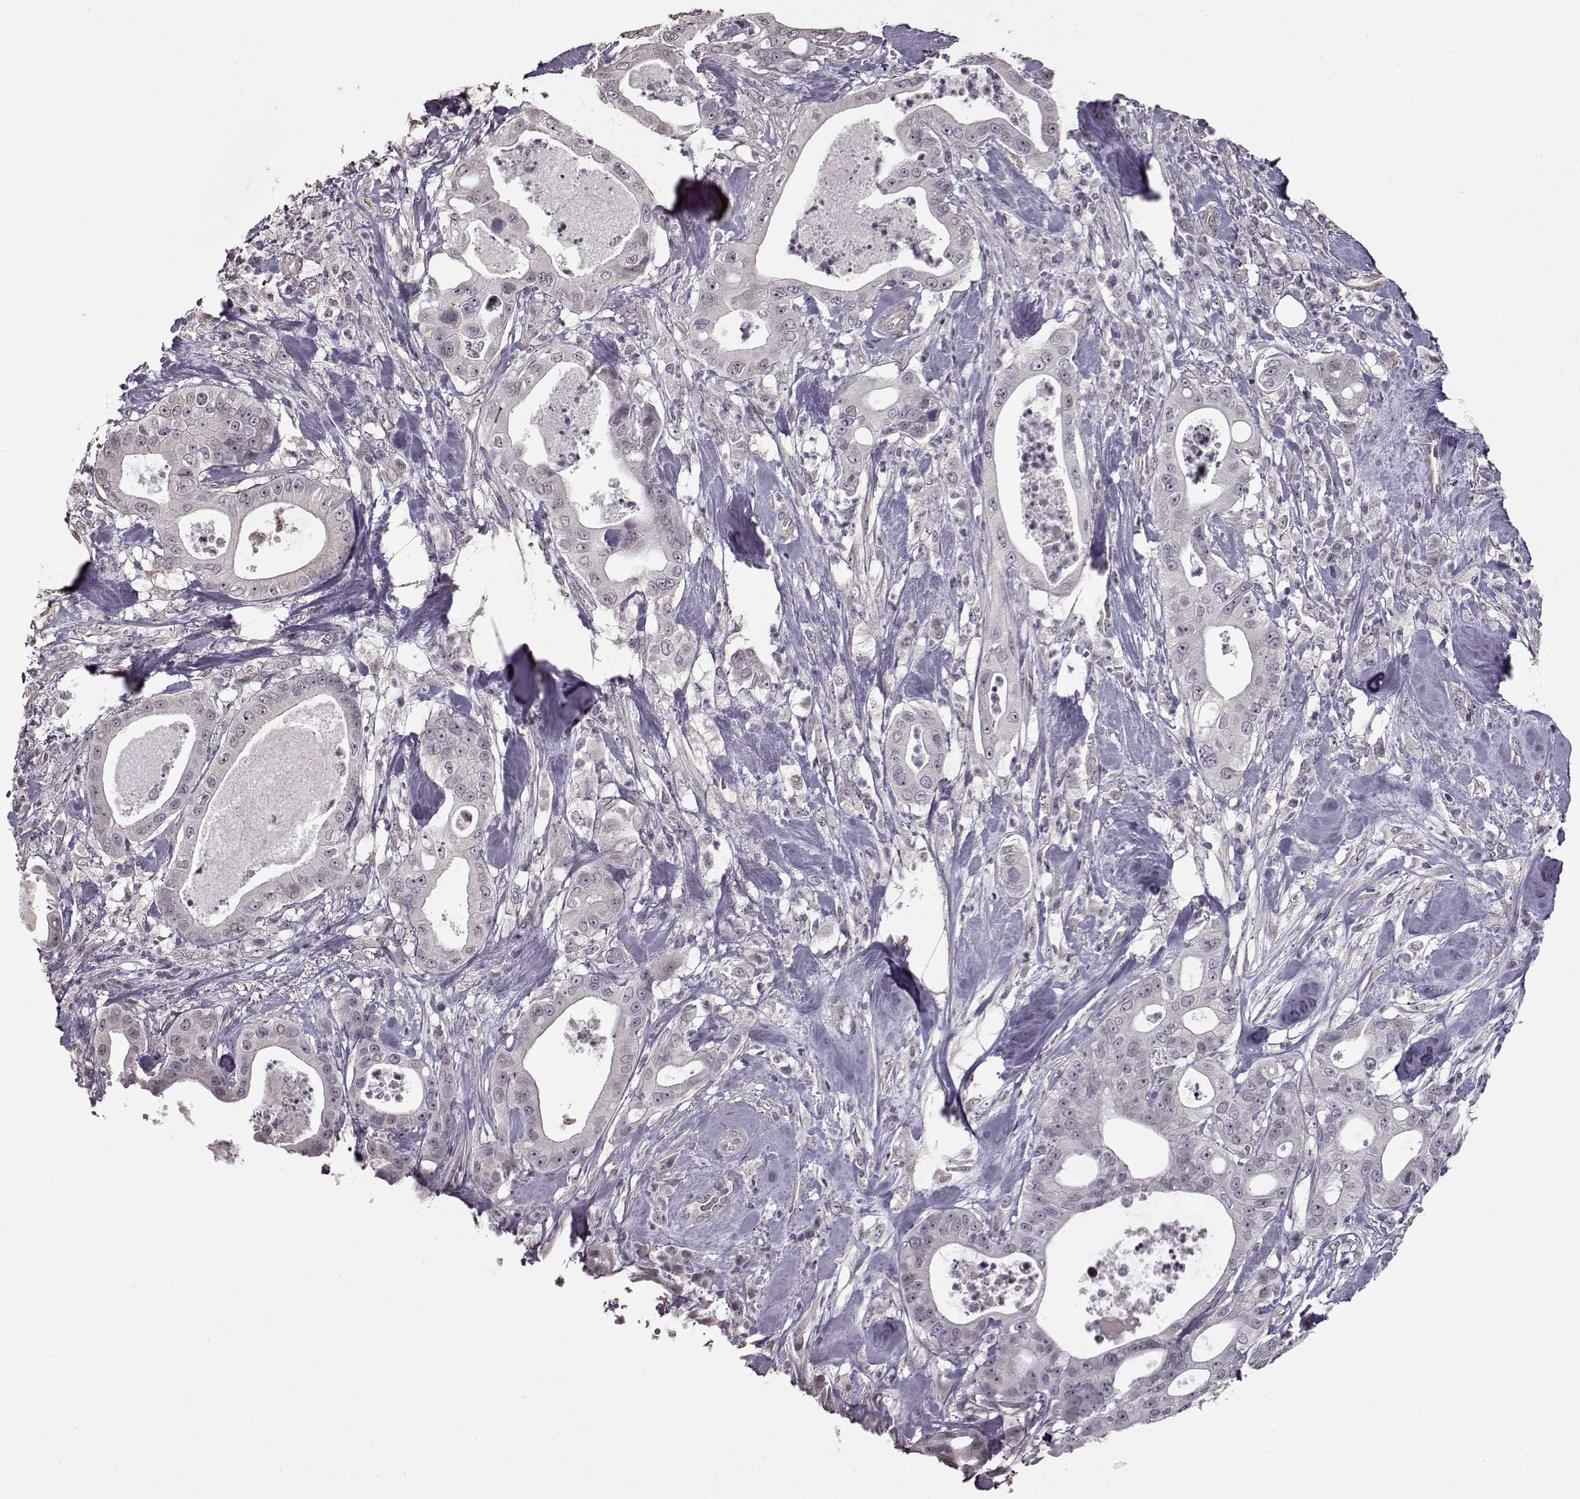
{"staining": {"intensity": "negative", "quantity": "none", "location": "none"}, "tissue": "pancreatic cancer", "cell_type": "Tumor cells", "image_type": "cancer", "snomed": [{"axis": "morphology", "description": "Adenocarcinoma, NOS"}, {"axis": "topography", "description": "Pancreas"}], "caption": "A high-resolution photomicrograph shows immunohistochemistry (IHC) staining of adenocarcinoma (pancreatic), which shows no significant positivity in tumor cells.", "gene": "FSHB", "patient": {"sex": "male", "age": 71}}